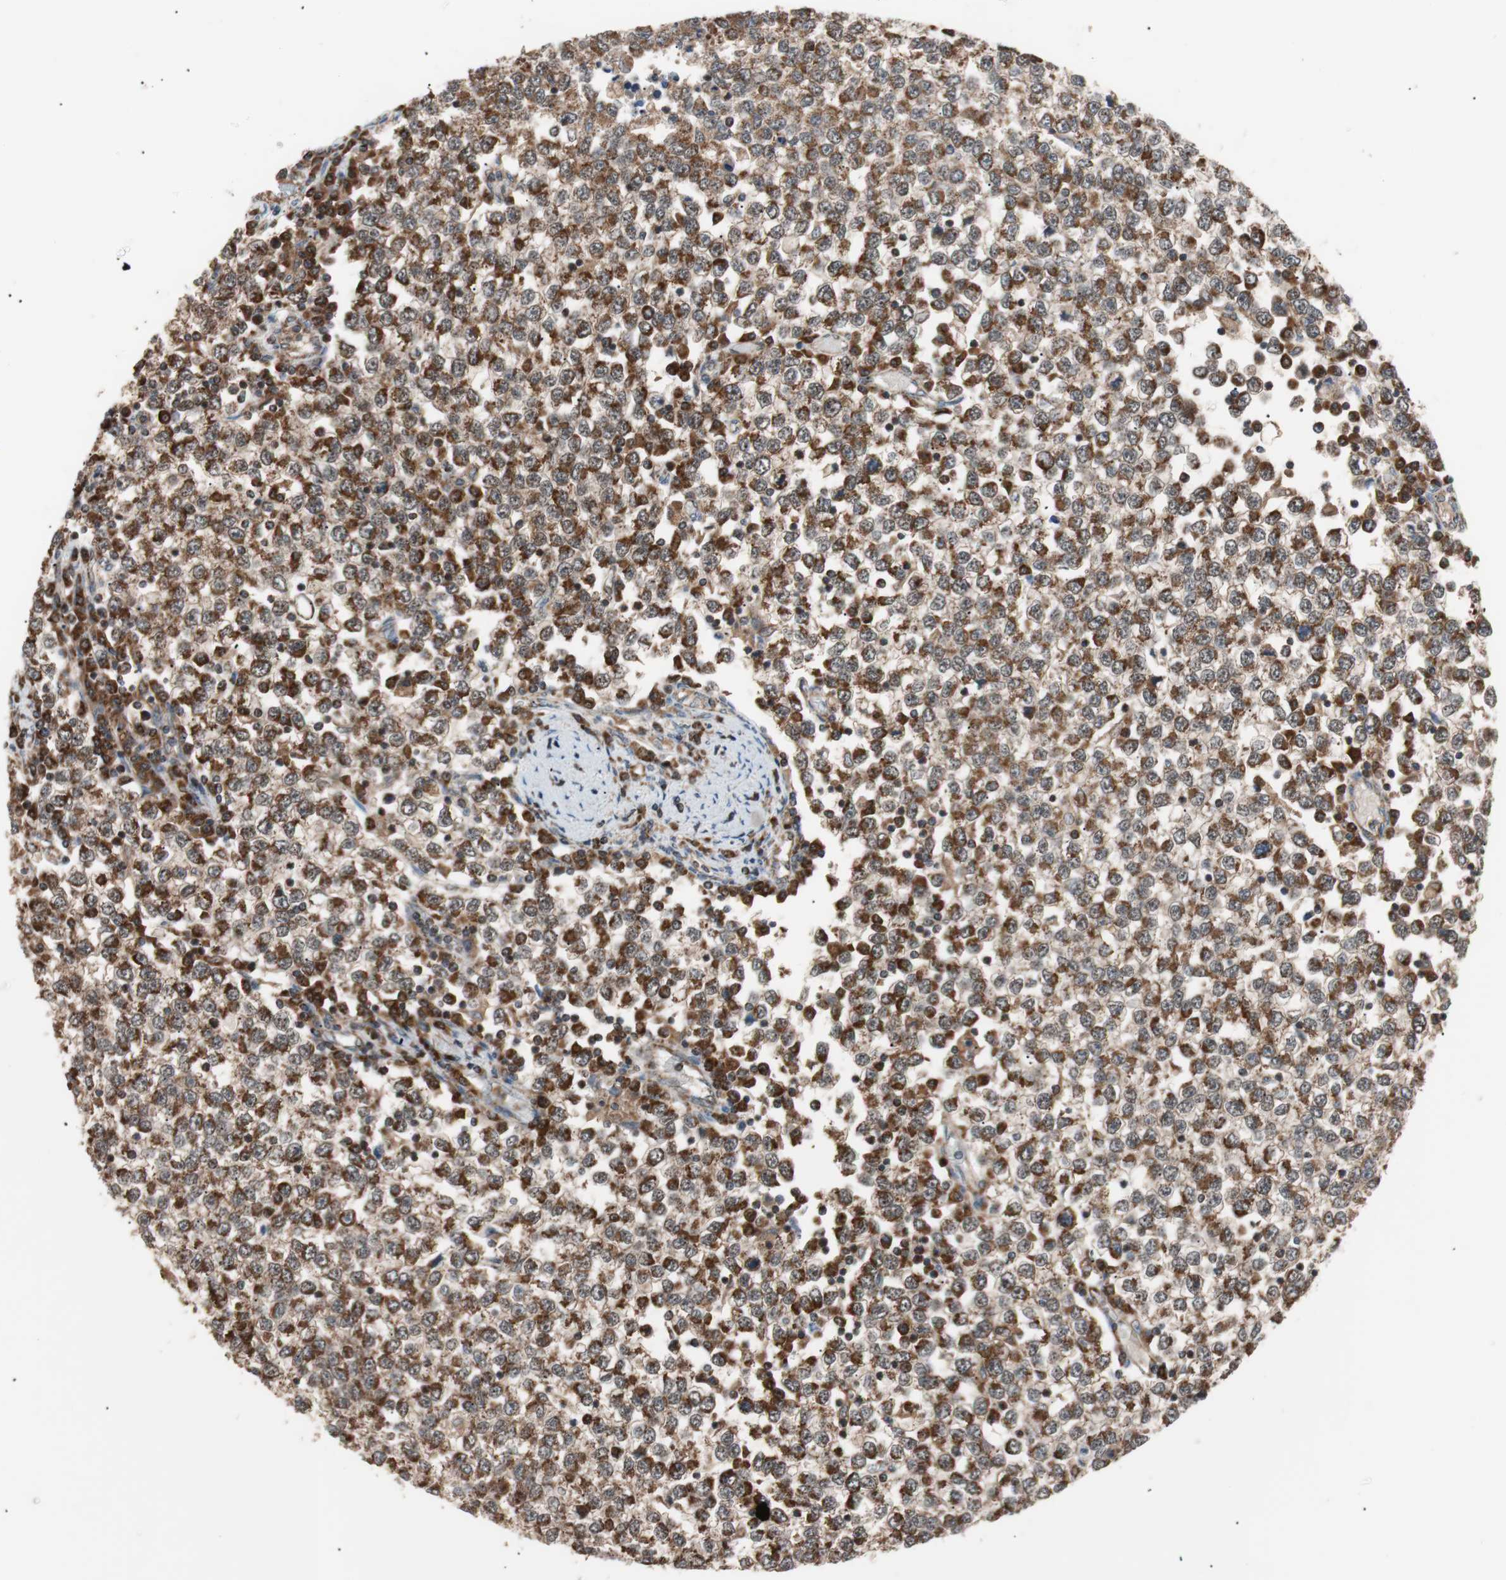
{"staining": {"intensity": "strong", "quantity": ">75%", "location": "cytoplasmic/membranous"}, "tissue": "testis cancer", "cell_type": "Tumor cells", "image_type": "cancer", "snomed": [{"axis": "morphology", "description": "Seminoma, NOS"}, {"axis": "topography", "description": "Testis"}], "caption": "Immunohistochemical staining of human testis seminoma reveals high levels of strong cytoplasmic/membranous protein positivity in approximately >75% of tumor cells. (brown staining indicates protein expression, while blue staining denotes nuclei).", "gene": "PITRM1", "patient": {"sex": "male", "age": 65}}